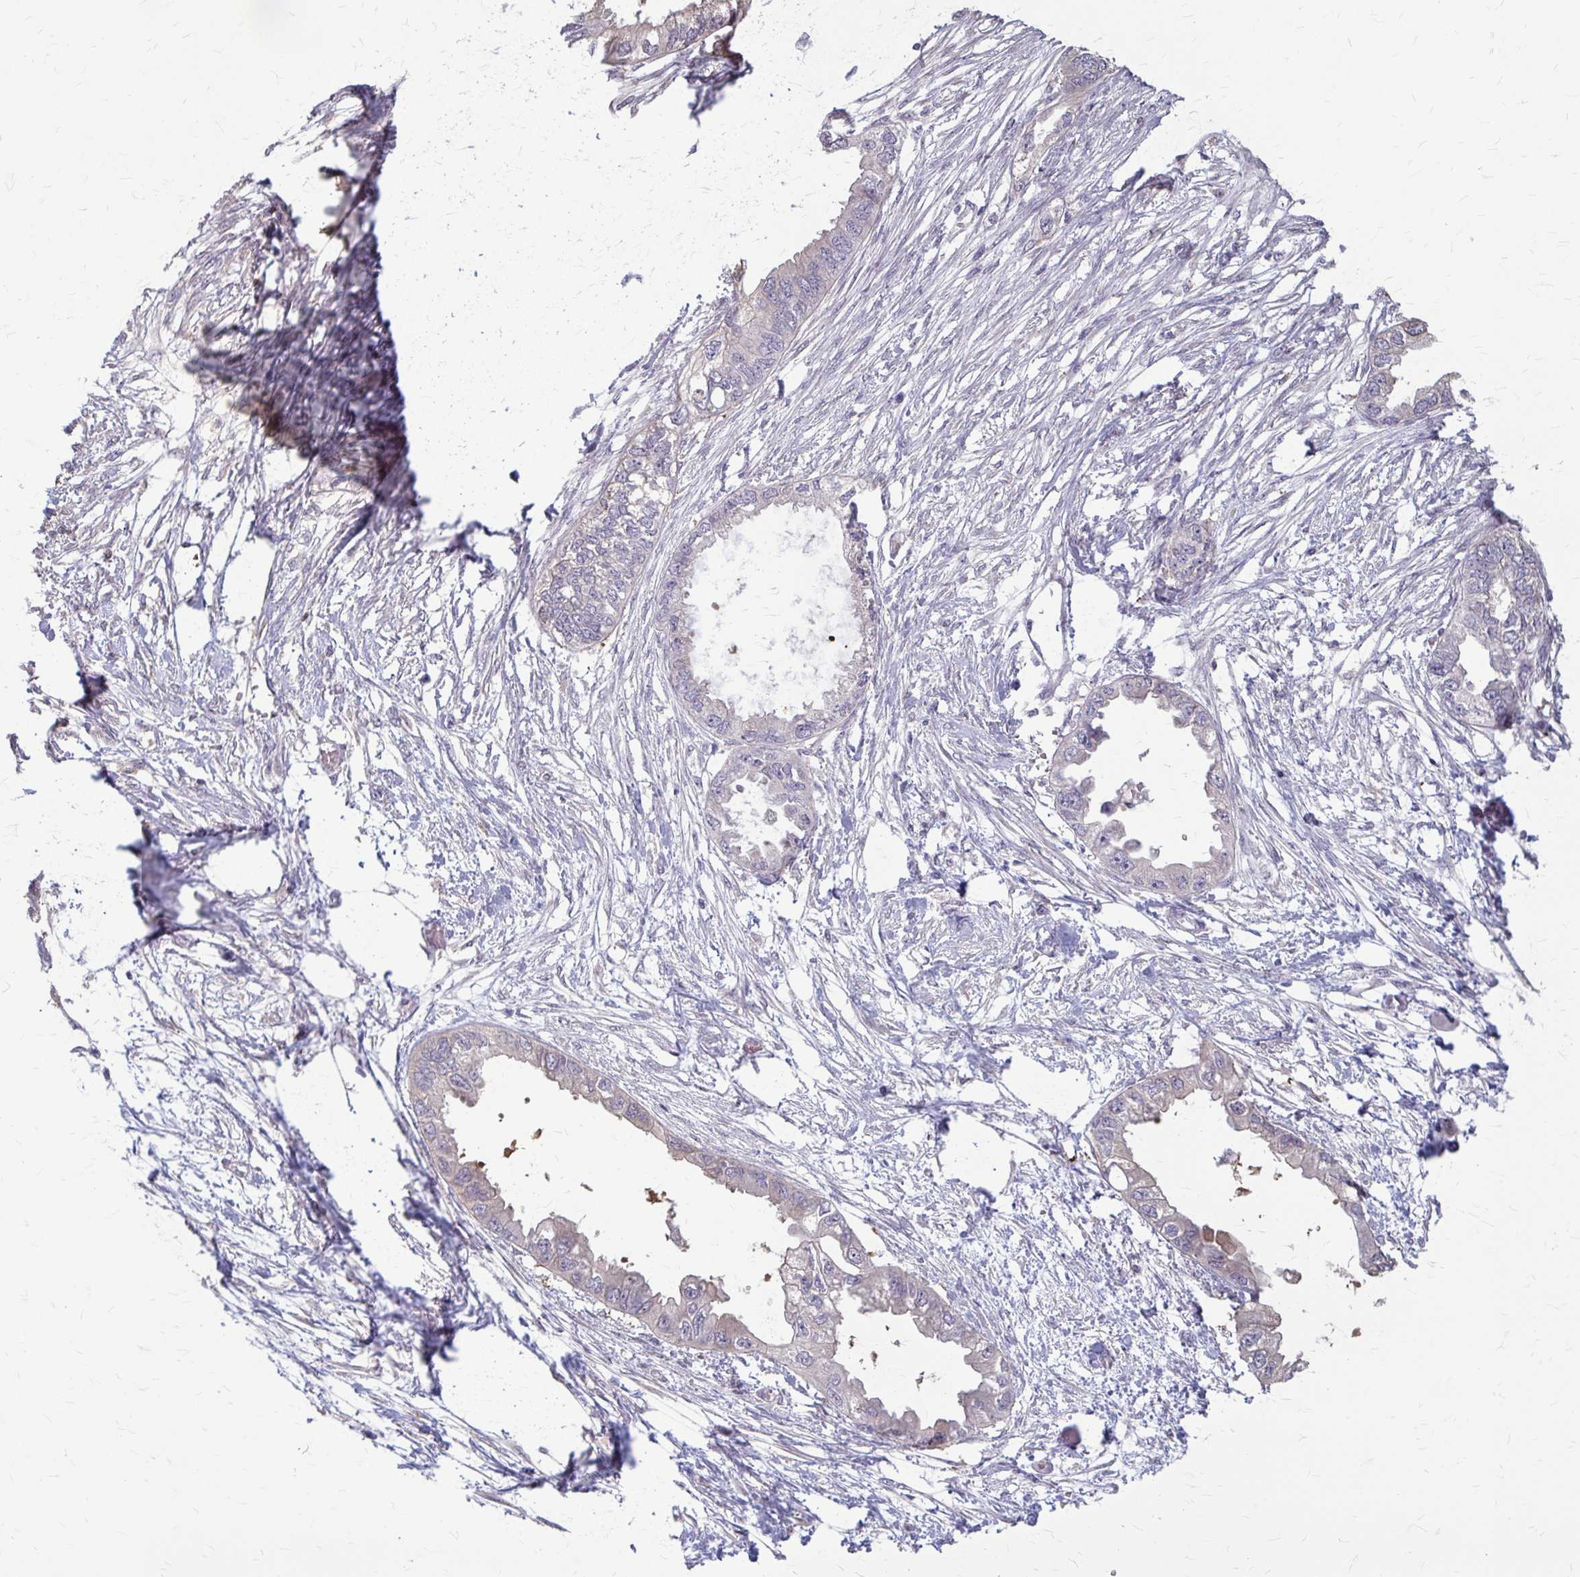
{"staining": {"intensity": "negative", "quantity": "none", "location": "none"}, "tissue": "endometrial cancer", "cell_type": "Tumor cells", "image_type": "cancer", "snomed": [{"axis": "morphology", "description": "Adenocarcinoma, NOS"}, {"axis": "morphology", "description": "Adenocarcinoma, metastatic, NOS"}, {"axis": "topography", "description": "Adipose tissue"}, {"axis": "topography", "description": "Endometrium"}], "caption": "Immunohistochemistry (IHC) image of human endometrial metastatic adenocarcinoma stained for a protein (brown), which demonstrates no staining in tumor cells. (Stains: DAB immunohistochemistry (IHC) with hematoxylin counter stain, Microscopy: brightfield microscopy at high magnification).", "gene": "ZNF34", "patient": {"sex": "female", "age": 67}}